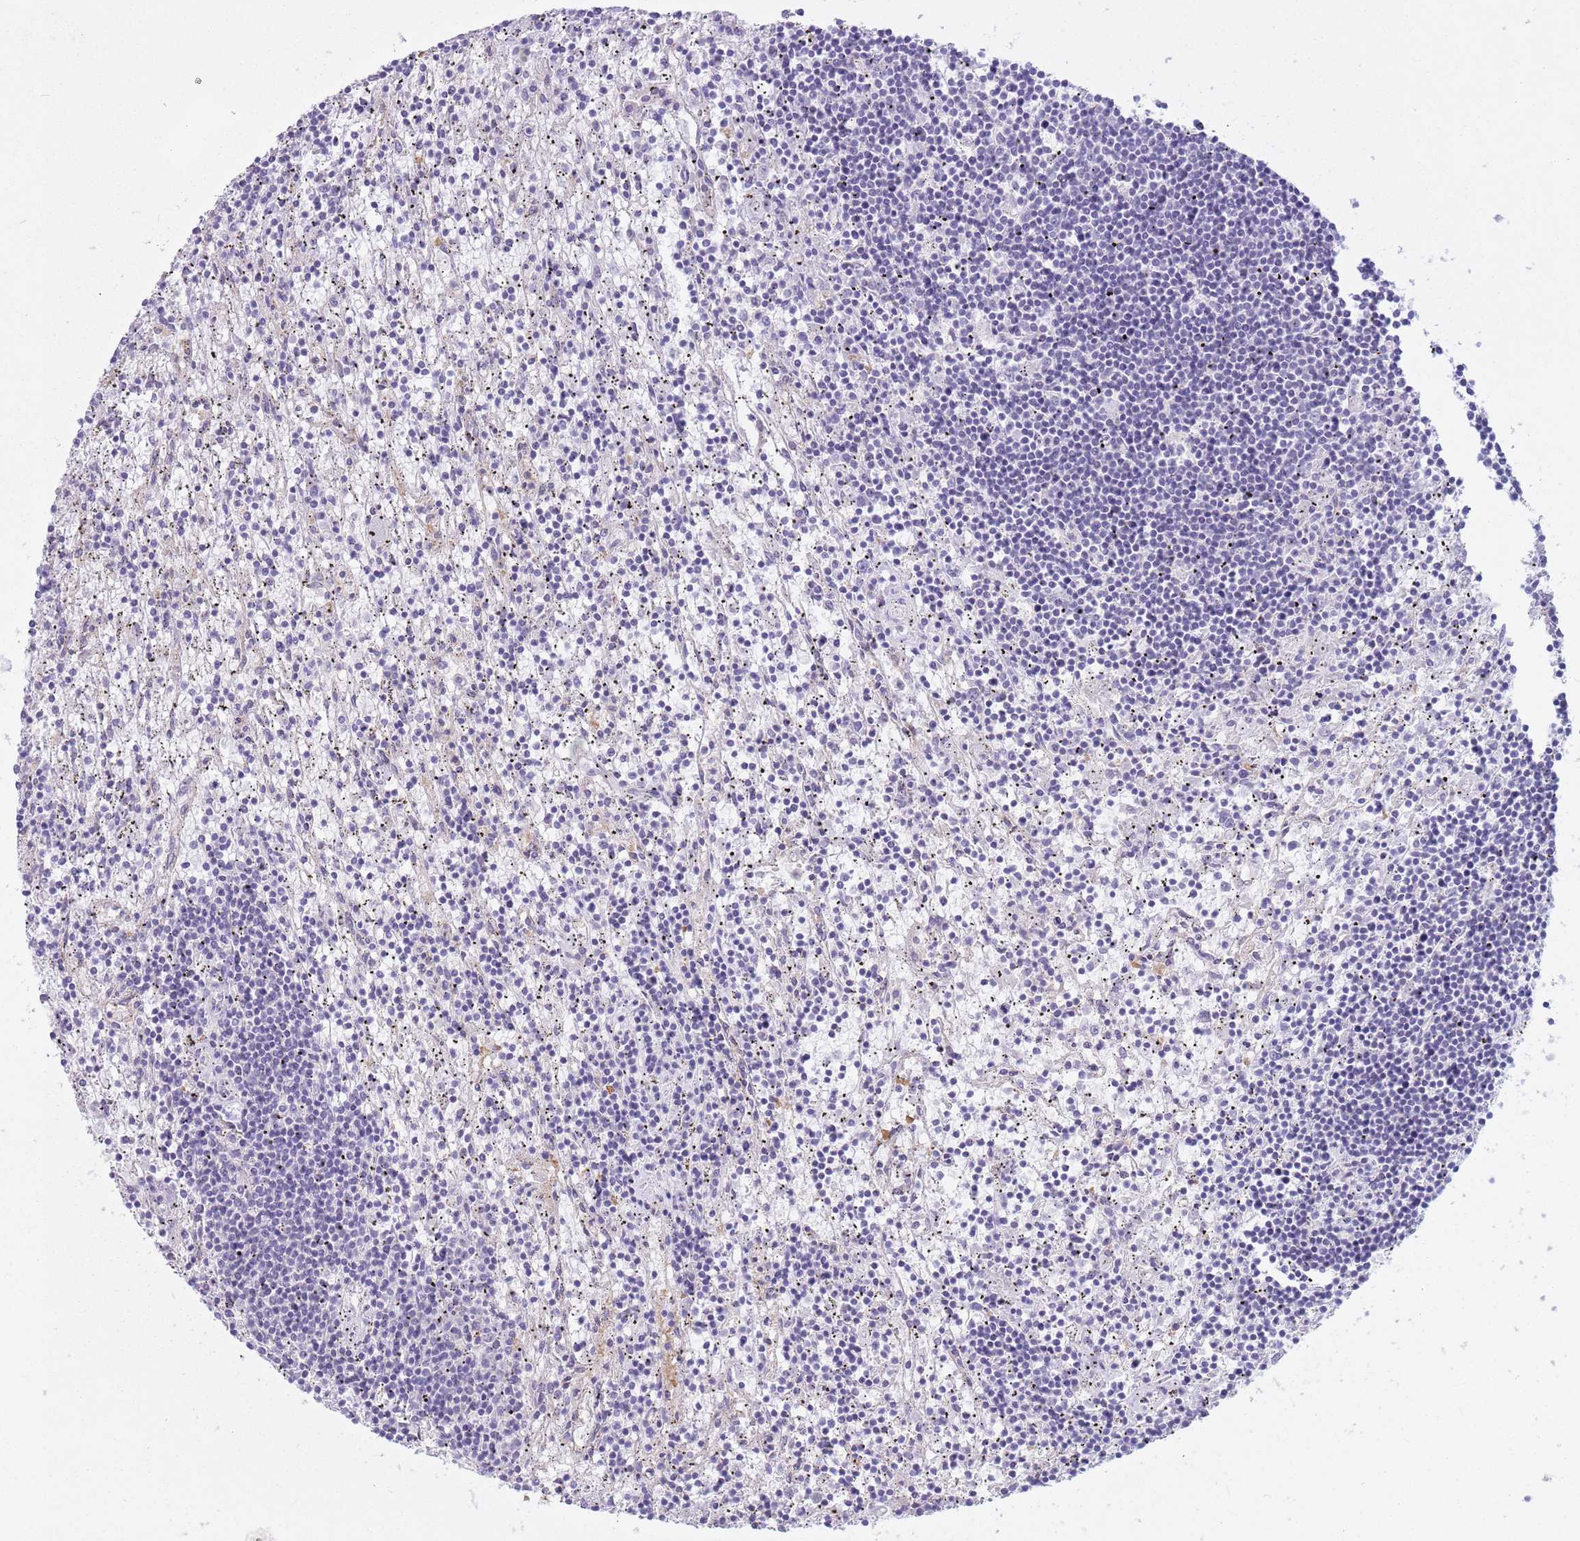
{"staining": {"intensity": "negative", "quantity": "none", "location": "none"}, "tissue": "lymphoma", "cell_type": "Tumor cells", "image_type": "cancer", "snomed": [{"axis": "morphology", "description": "Malignant lymphoma, non-Hodgkin's type, Low grade"}, {"axis": "topography", "description": "Spleen"}], "caption": "The immunohistochemistry (IHC) image has no significant expression in tumor cells of lymphoma tissue.", "gene": "SNX6", "patient": {"sex": "male", "age": 76}}